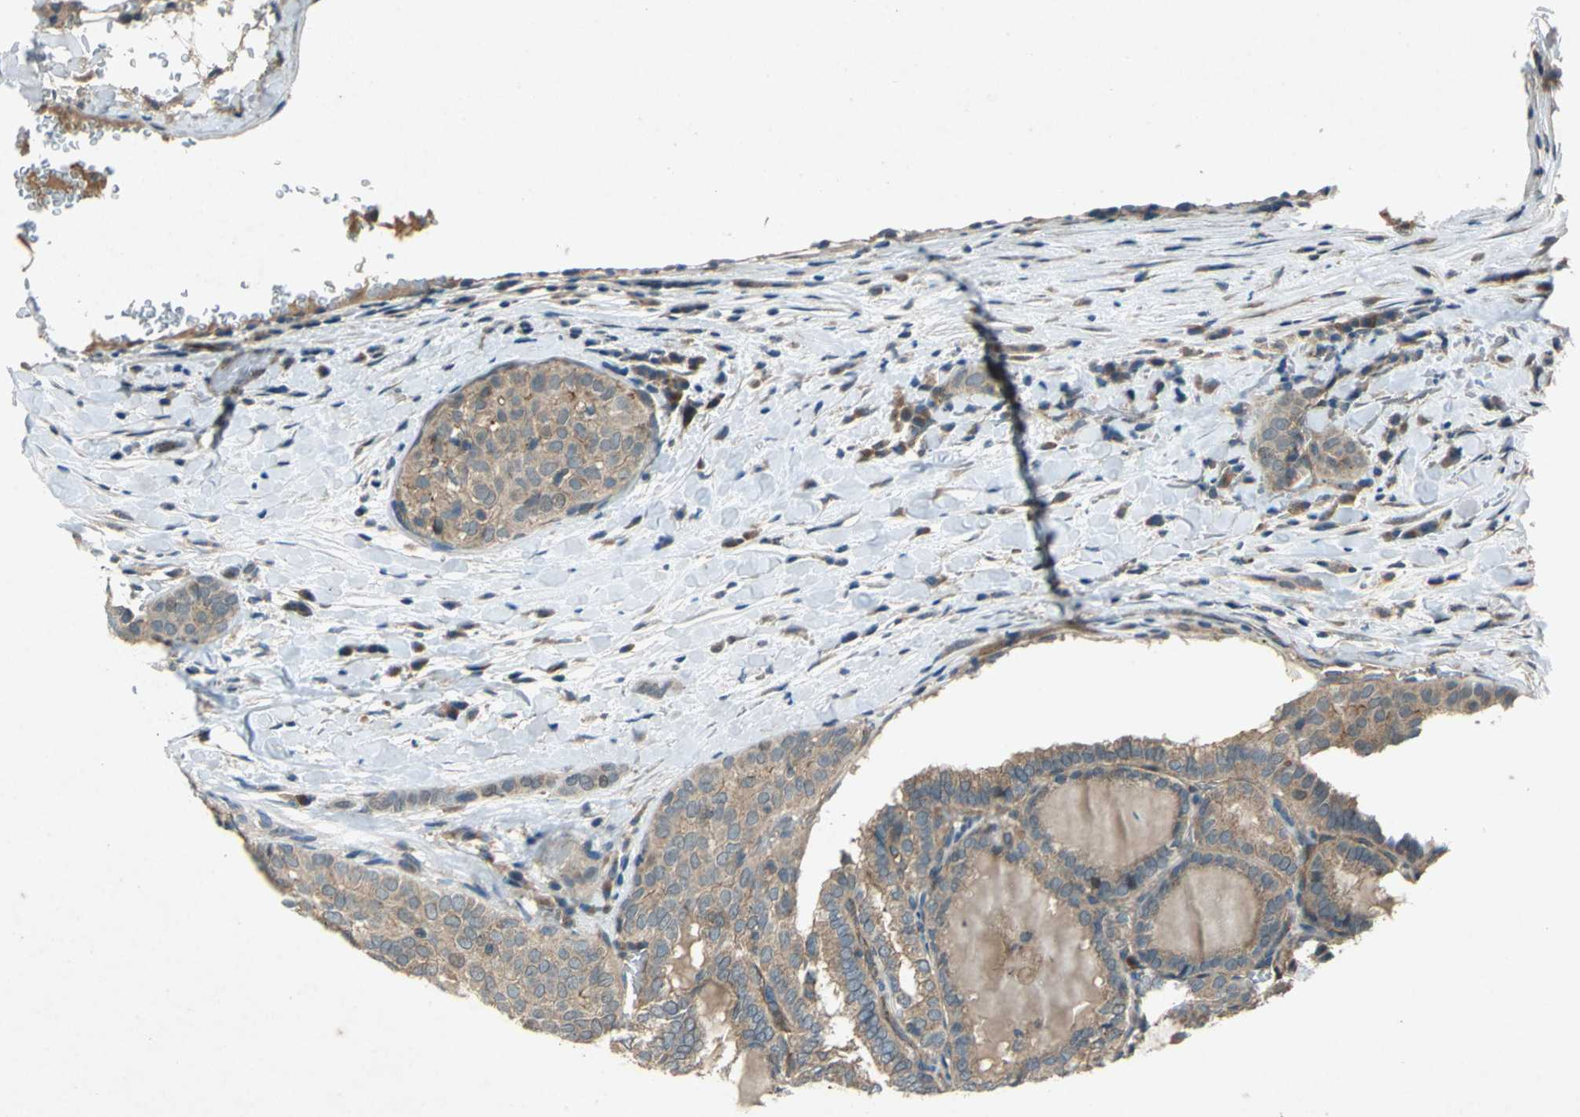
{"staining": {"intensity": "moderate", "quantity": ">75%", "location": "cytoplasmic/membranous"}, "tissue": "thyroid cancer", "cell_type": "Tumor cells", "image_type": "cancer", "snomed": [{"axis": "morphology", "description": "Papillary adenocarcinoma, NOS"}, {"axis": "topography", "description": "Thyroid gland"}], "caption": "Immunohistochemical staining of thyroid cancer exhibits medium levels of moderate cytoplasmic/membranous protein staining in approximately >75% of tumor cells.", "gene": "EMCN", "patient": {"sex": "female", "age": 30}}